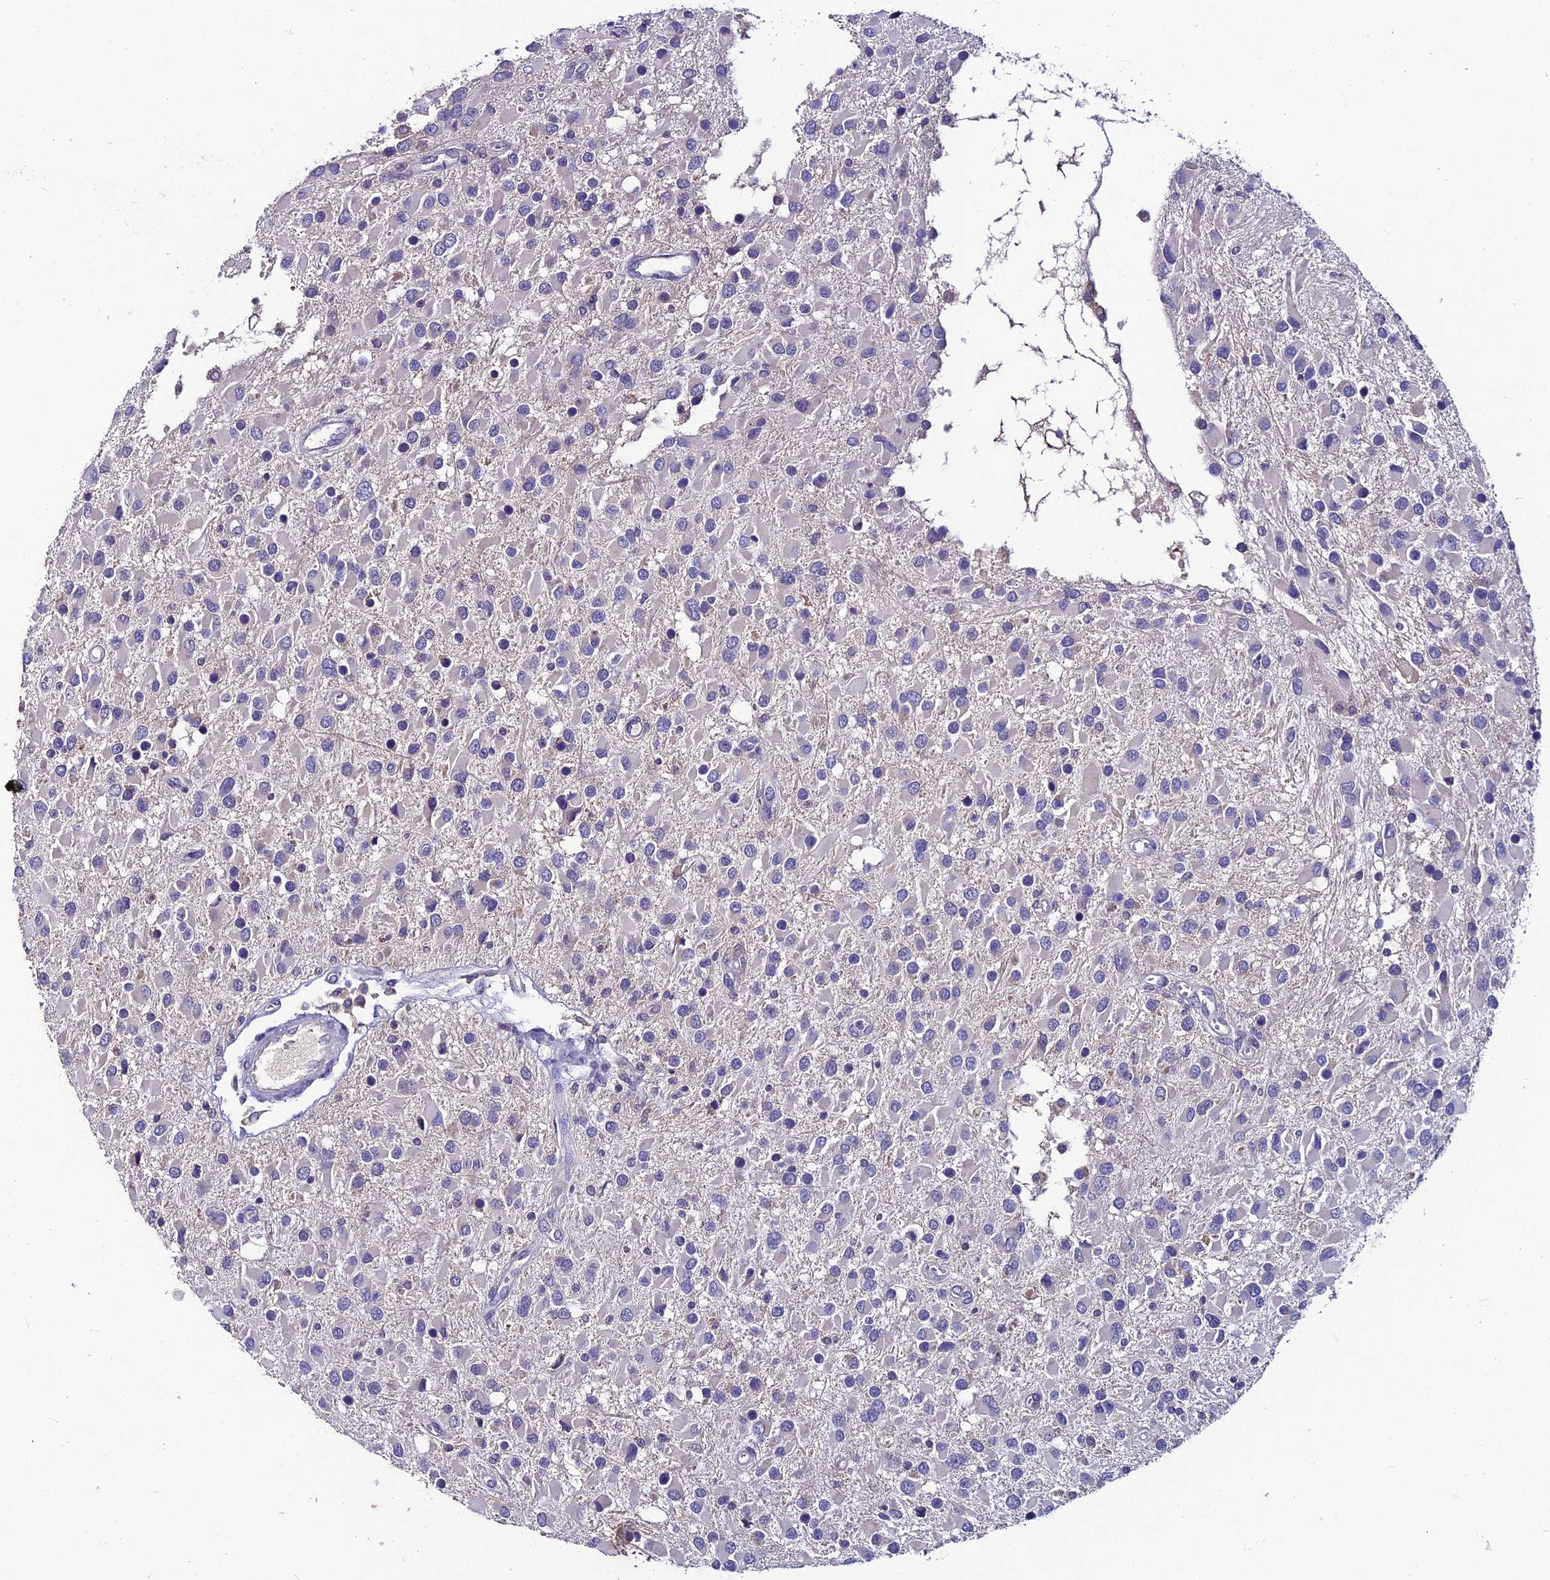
{"staining": {"intensity": "negative", "quantity": "none", "location": "none"}, "tissue": "glioma", "cell_type": "Tumor cells", "image_type": "cancer", "snomed": [{"axis": "morphology", "description": "Glioma, malignant, High grade"}, {"axis": "topography", "description": "Brain"}], "caption": "DAB (3,3'-diaminobenzidine) immunohistochemical staining of human malignant glioma (high-grade) shows no significant staining in tumor cells.", "gene": "LGALS7", "patient": {"sex": "male", "age": 53}}